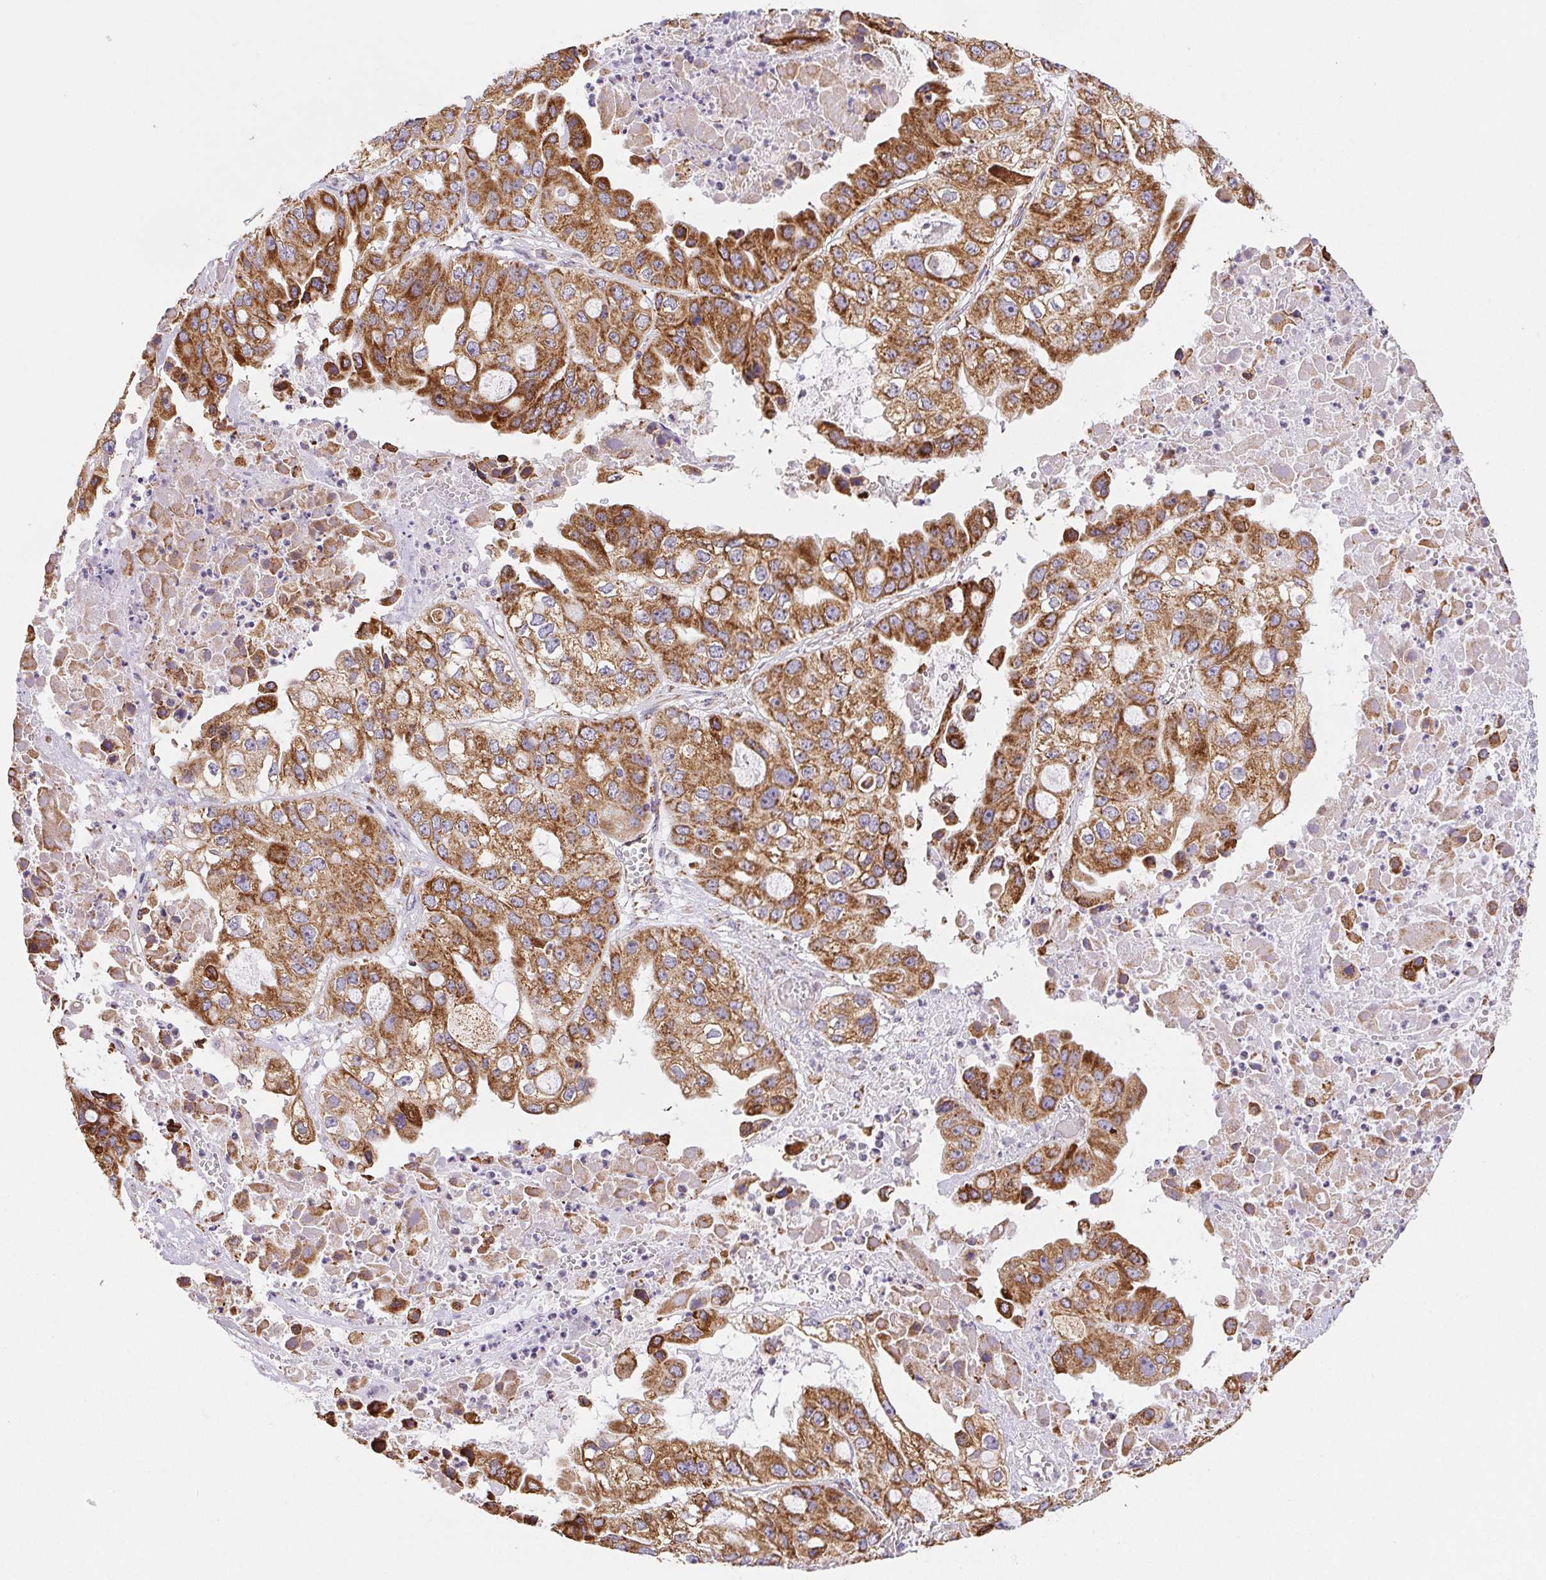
{"staining": {"intensity": "strong", "quantity": ">75%", "location": "cytoplasmic/membranous"}, "tissue": "ovarian cancer", "cell_type": "Tumor cells", "image_type": "cancer", "snomed": [{"axis": "morphology", "description": "Cystadenocarcinoma, serous, NOS"}, {"axis": "topography", "description": "Ovary"}], "caption": "This micrograph demonstrates ovarian cancer (serous cystadenocarcinoma) stained with immunohistochemistry to label a protein in brown. The cytoplasmic/membranous of tumor cells show strong positivity for the protein. Nuclei are counter-stained blue.", "gene": "NIPSNAP2", "patient": {"sex": "female", "age": 56}}